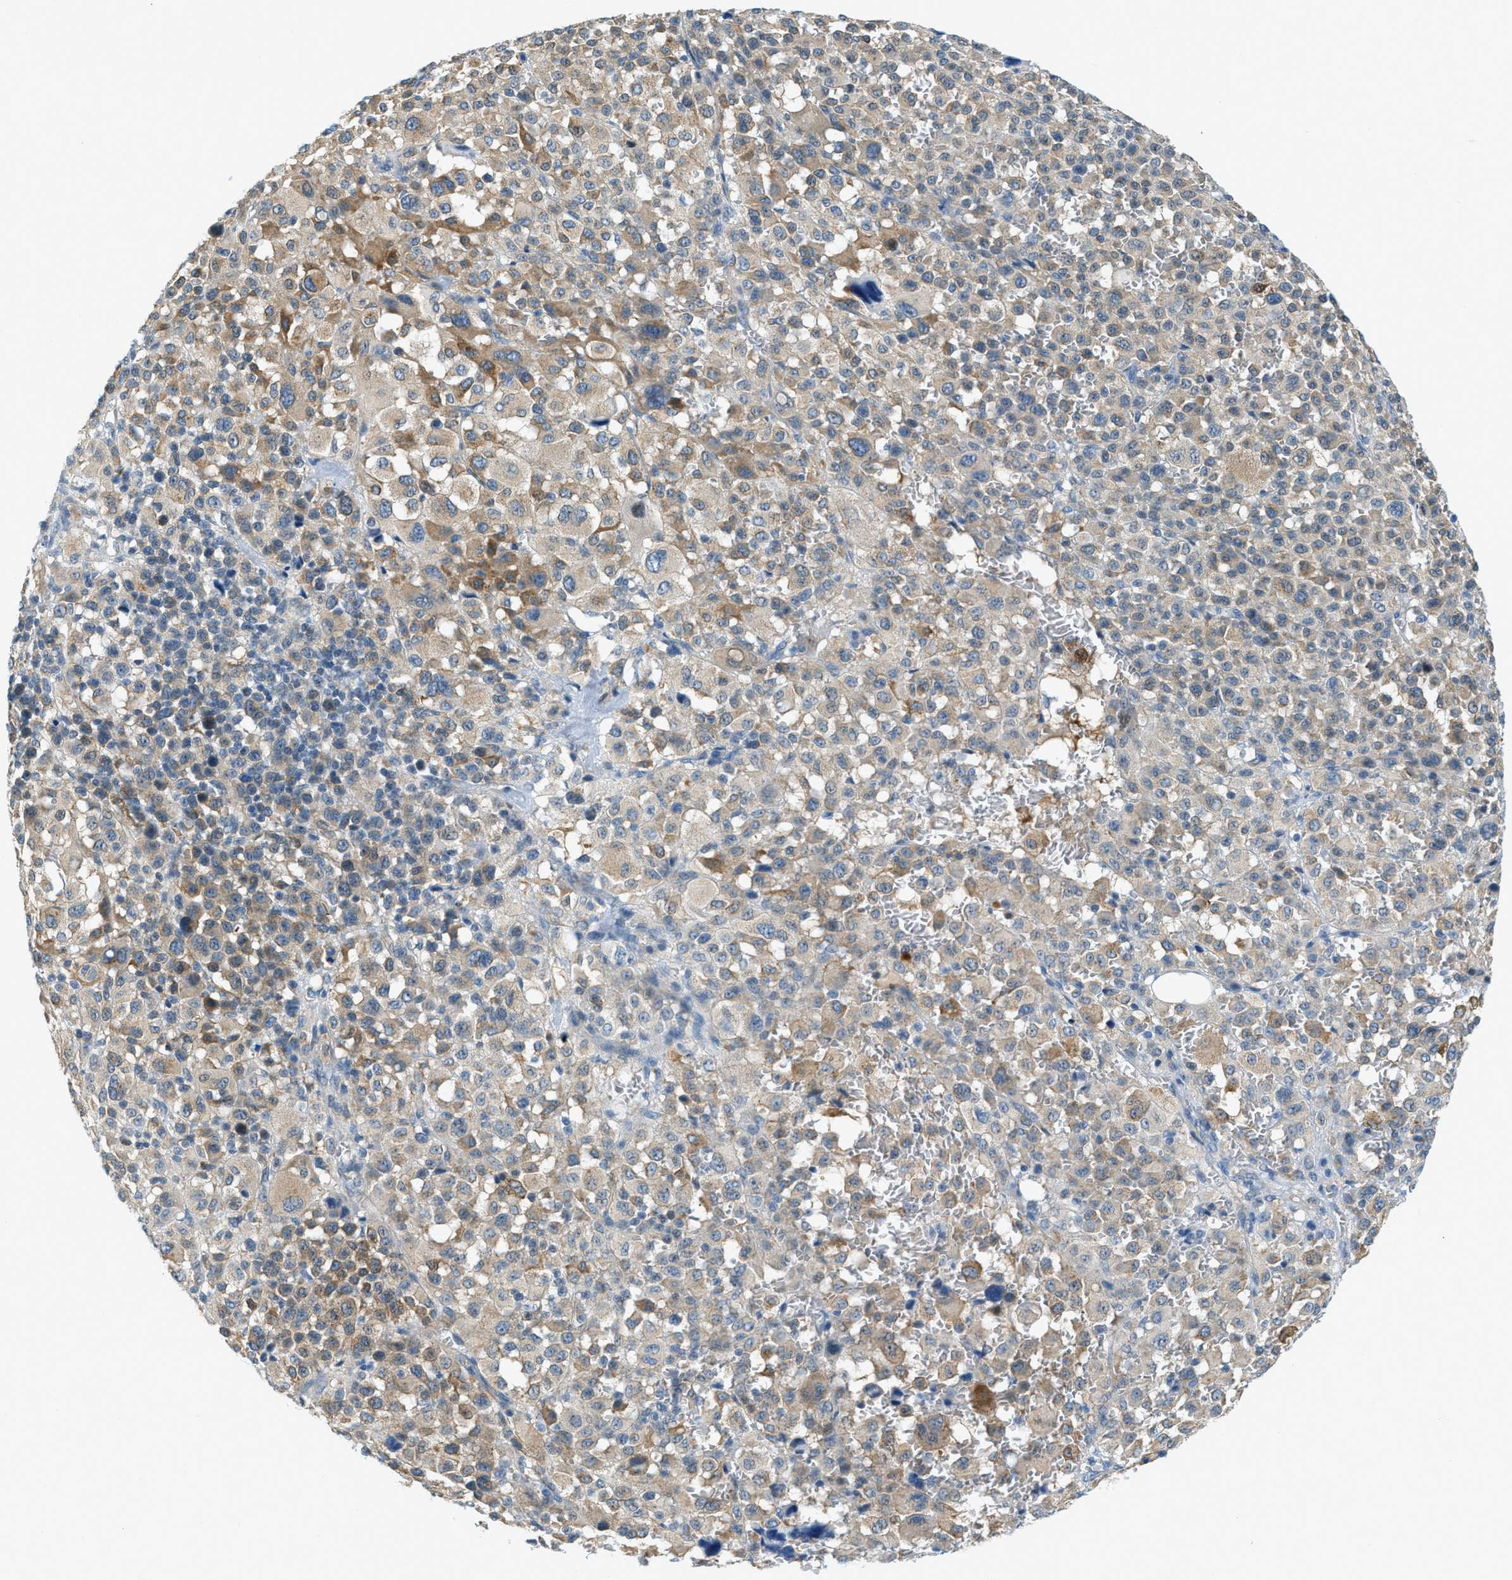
{"staining": {"intensity": "moderate", "quantity": "25%-75%", "location": "cytoplasmic/membranous"}, "tissue": "melanoma", "cell_type": "Tumor cells", "image_type": "cancer", "snomed": [{"axis": "morphology", "description": "Malignant melanoma, Metastatic site"}, {"axis": "topography", "description": "Skin"}], "caption": "Tumor cells exhibit medium levels of moderate cytoplasmic/membranous positivity in about 25%-75% of cells in human melanoma. (DAB IHC, brown staining for protein, blue staining for nuclei).", "gene": "NME8", "patient": {"sex": "female", "age": 74}}